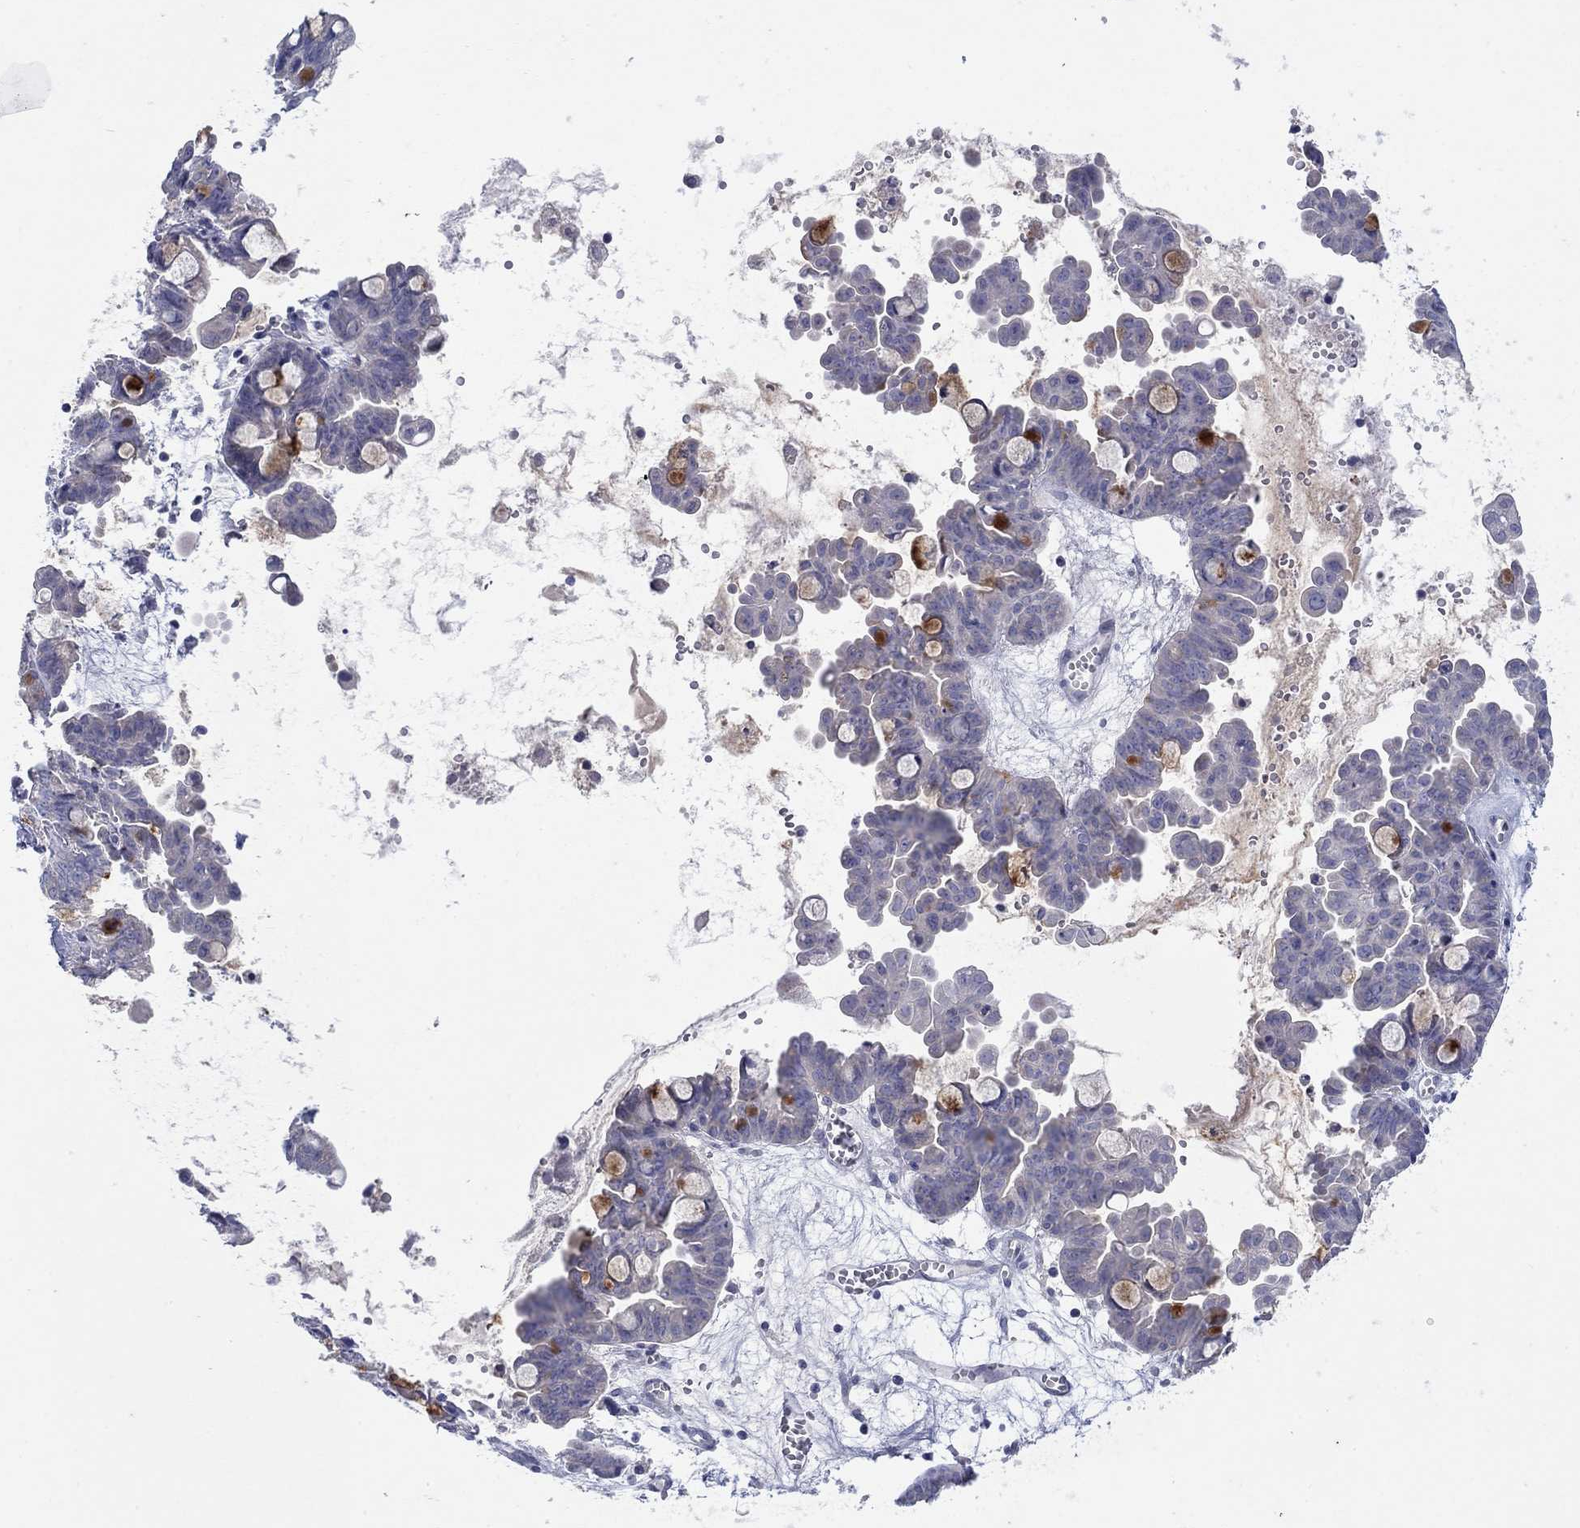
{"staining": {"intensity": "negative", "quantity": "none", "location": "none"}, "tissue": "ovarian cancer", "cell_type": "Tumor cells", "image_type": "cancer", "snomed": [{"axis": "morphology", "description": "Cystadenocarcinoma, mucinous, NOS"}, {"axis": "topography", "description": "Ovary"}], "caption": "Tumor cells are negative for protein expression in human ovarian cancer.", "gene": "PLCL2", "patient": {"sex": "female", "age": 63}}